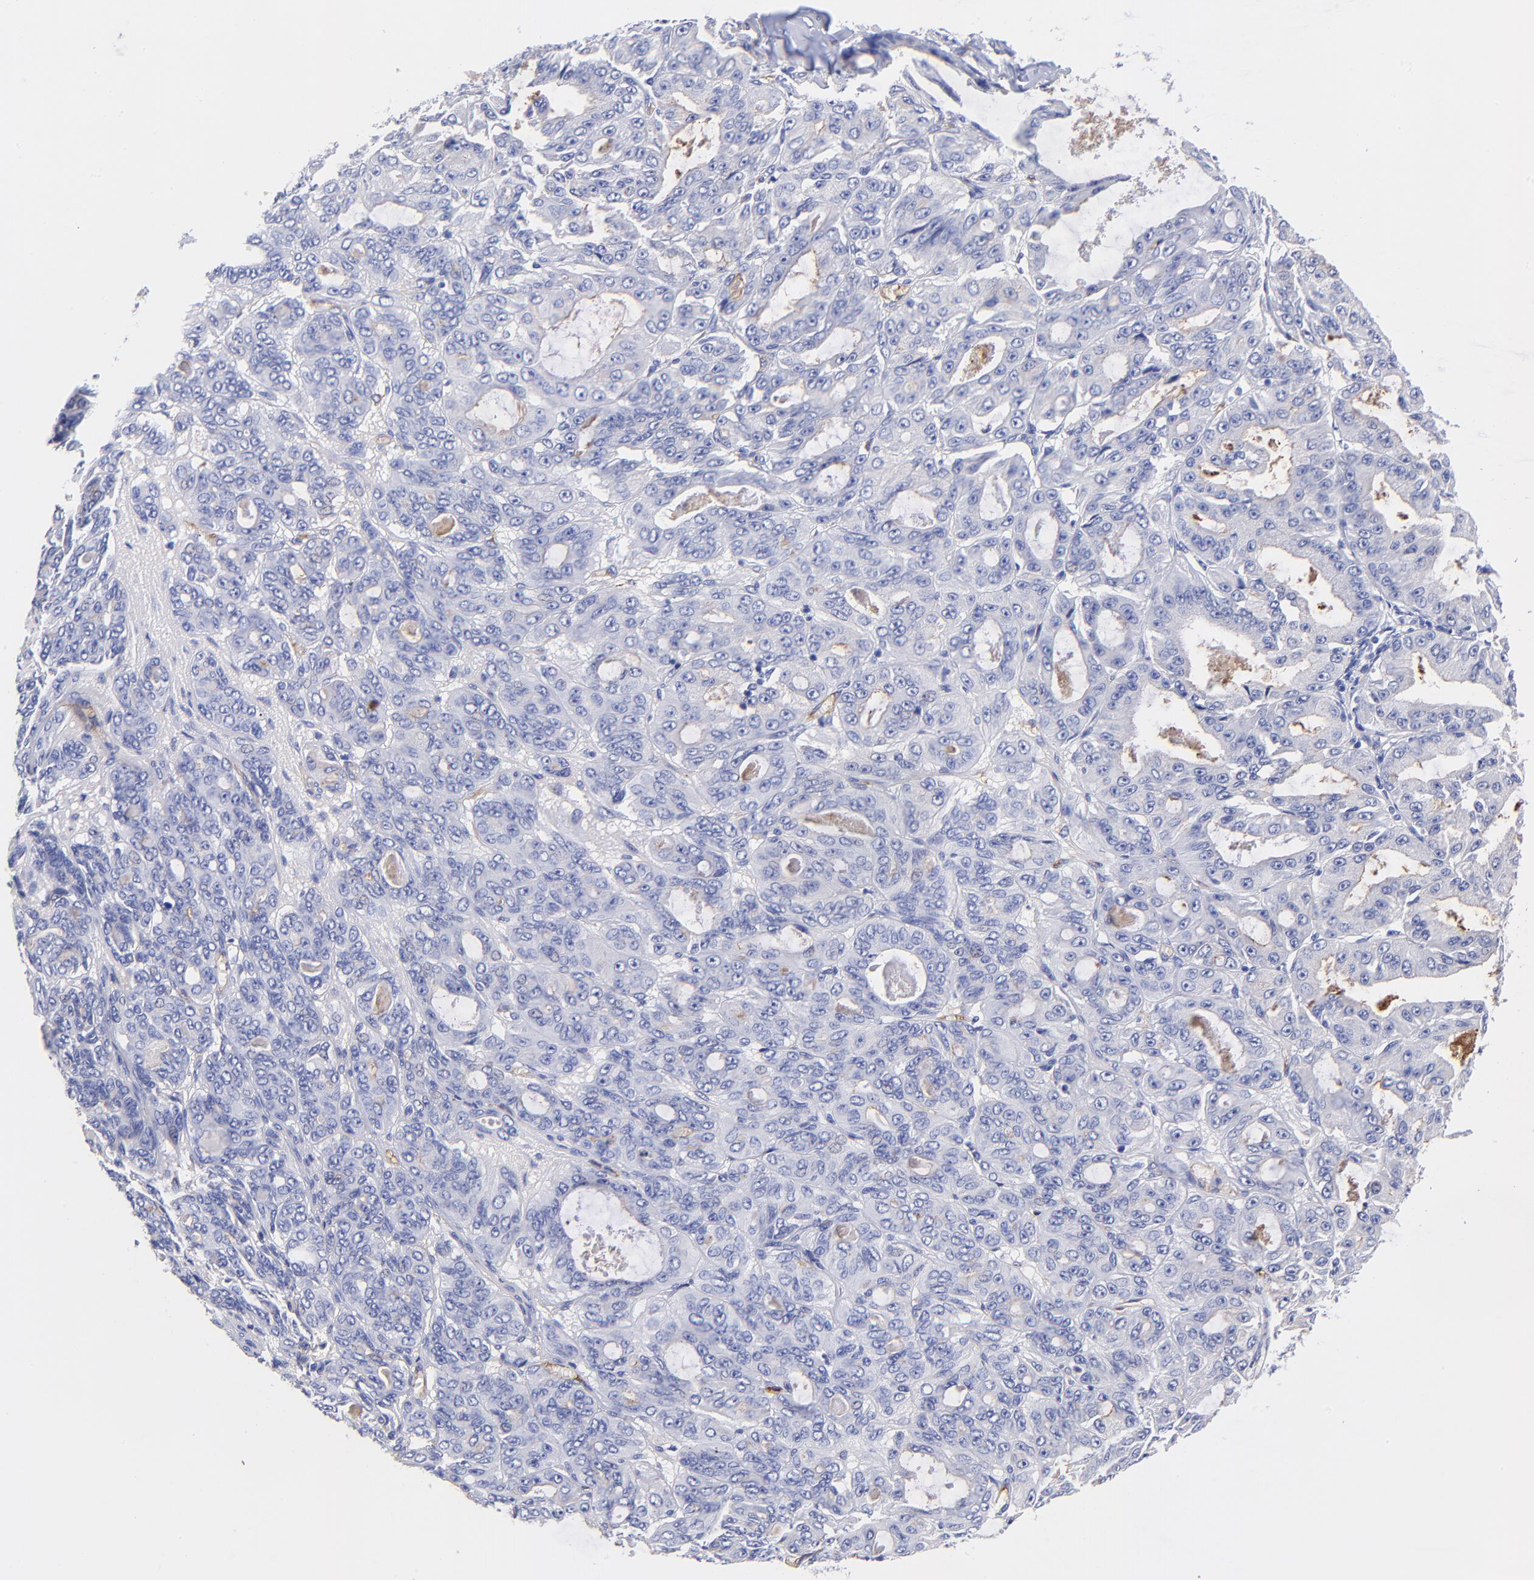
{"staining": {"intensity": "negative", "quantity": "none", "location": "none"}, "tissue": "ovarian cancer", "cell_type": "Tumor cells", "image_type": "cancer", "snomed": [{"axis": "morphology", "description": "Carcinoma, endometroid"}, {"axis": "topography", "description": "Ovary"}], "caption": "There is no significant expression in tumor cells of ovarian cancer (endometroid carcinoma).", "gene": "SLC44A2", "patient": {"sex": "female", "age": 61}}